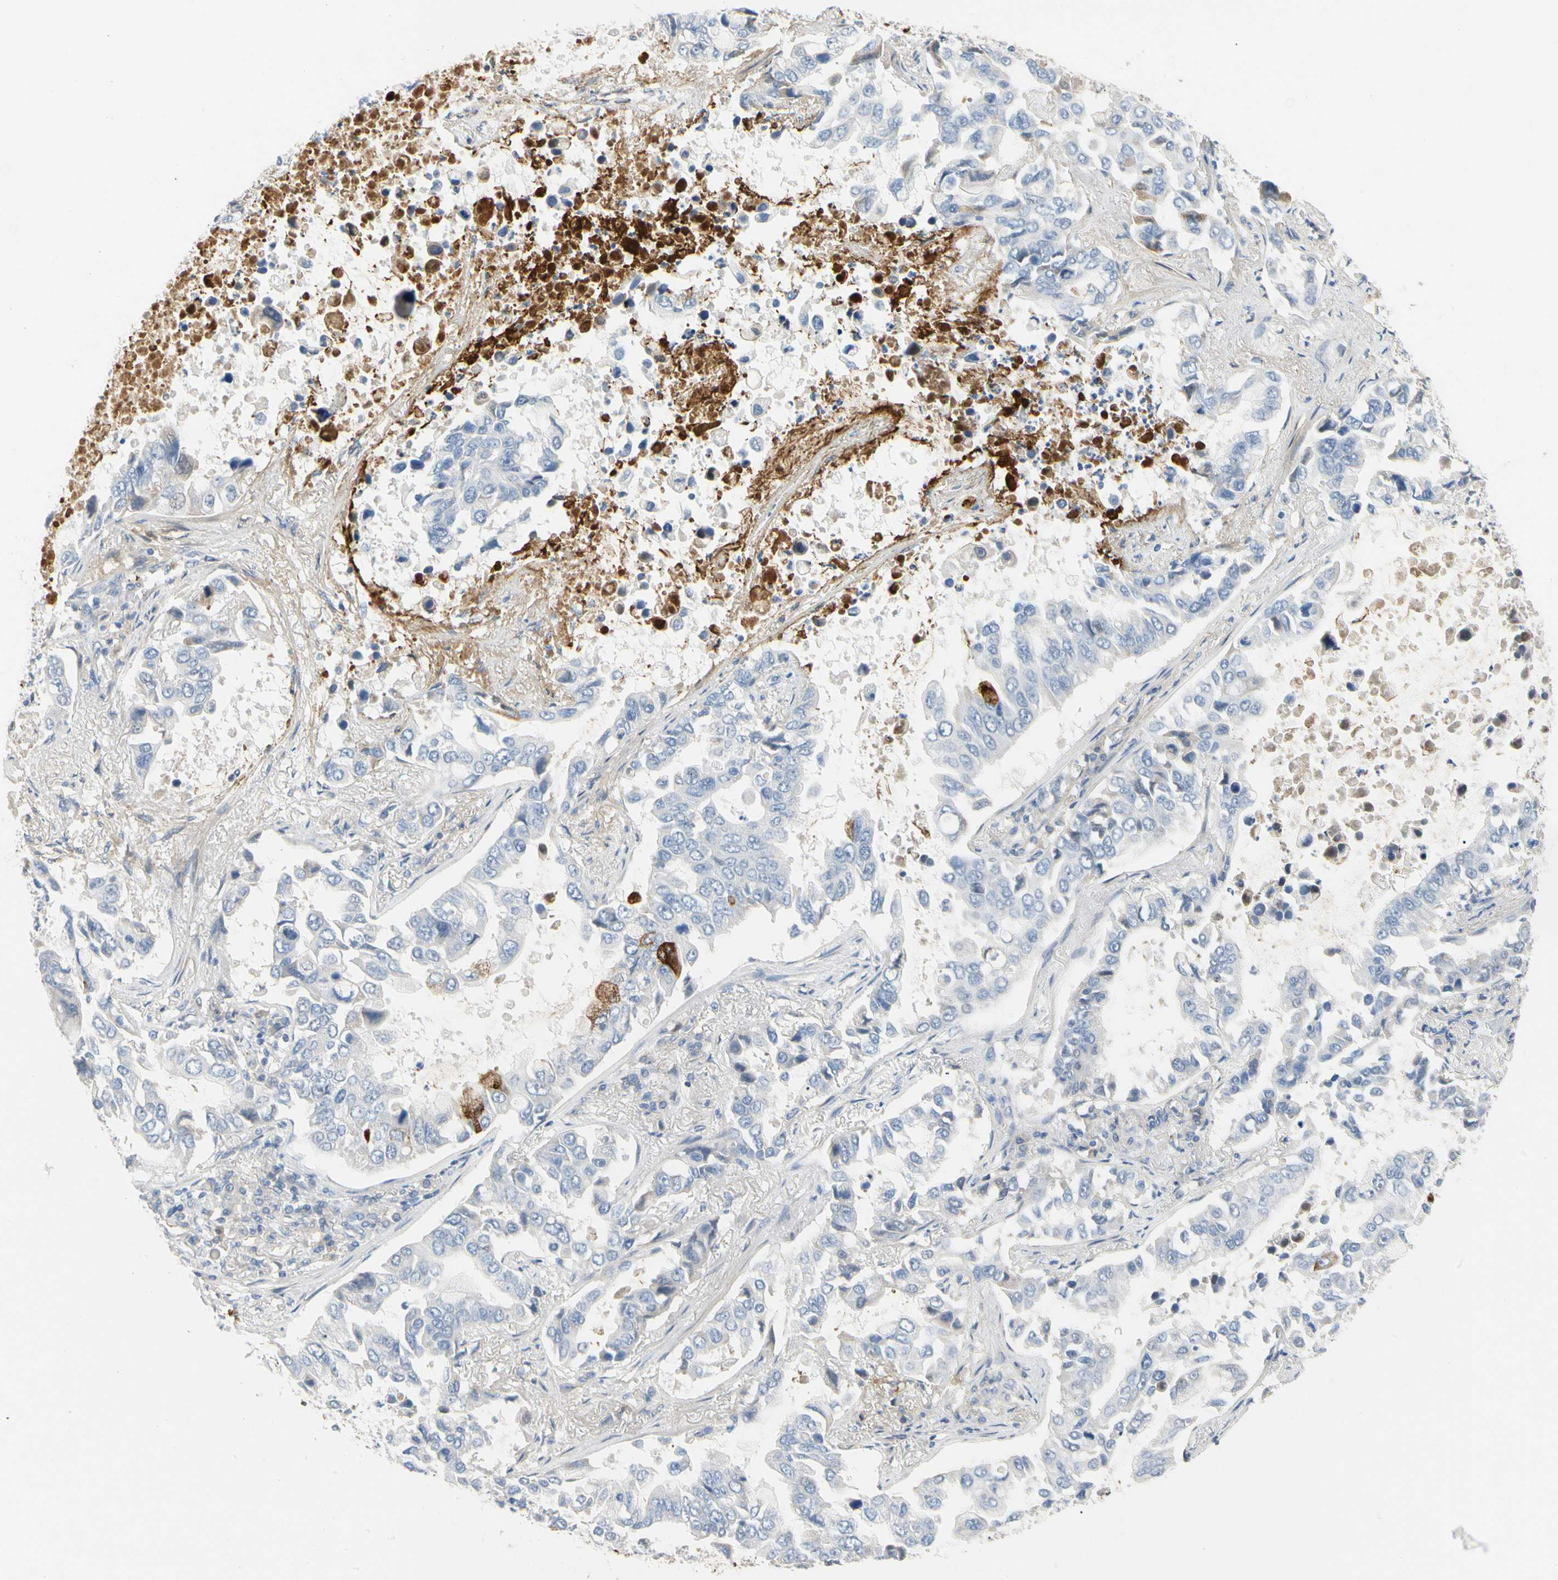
{"staining": {"intensity": "weak", "quantity": "<25%", "location": "cytoplasmic/membranous"}, "tissue": "lung cancer", "cell_type": "Tumor cells", "image_type": "cancer", "snomed": [{"axis": "morphology", "description": "Adenocarcinoma, NOS"}, {"axis": "topography", "description": "Lung"}], "caption": "Immunohistochemistry image of human lung cancer (adenocarcinoma) stained for a protein (brown), which demonstrates no expression in tumor cells. (Brightfield microscopy of DAB IHC at high magnification).", "gene": "FGB", "patient": {"sex": "male", "age": 64}}